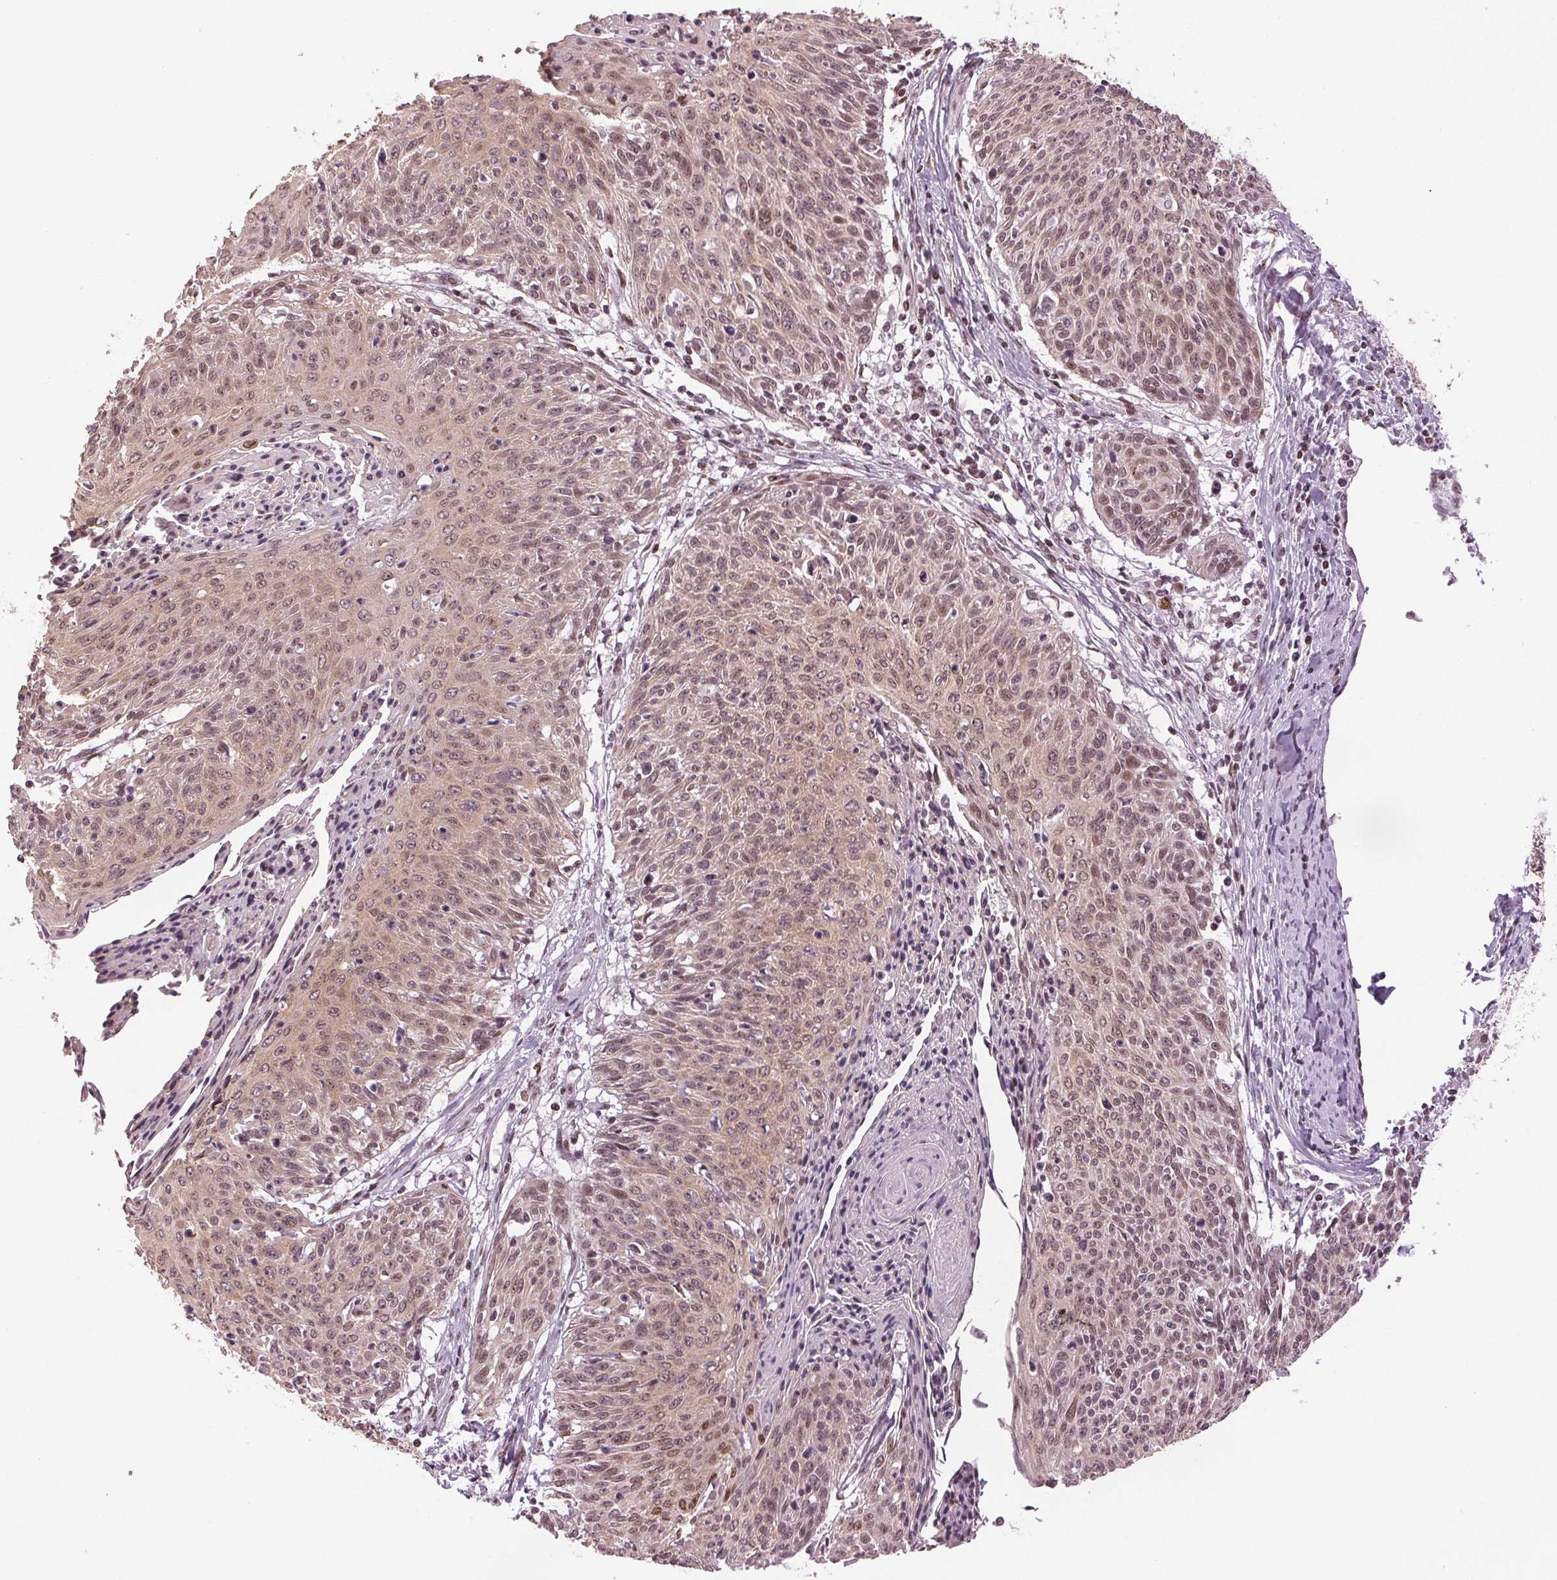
{"staining": {"intensity": "moderate", "quantity": ">75%", "location": "cytoplasmic/membranous,nuclear"}, "tissue": "cervical cancer", "cell_type": "Tumor cells", "image_type": "cancer", "snomed": [{"axis": "morphology", "description": "Squamous cell carcinoma, NOS"}, {"axis": "topography", "description": "Cervix"}], "caption": "This is an image of immunohistochemistry staining of cervical squamous cell carcinoma, which shows moderate positivity in the cytoplasmic/membranous and nuclear of tumor cells.", "gene": "XPC", "patient": {"sex": "female", "age": 51}}